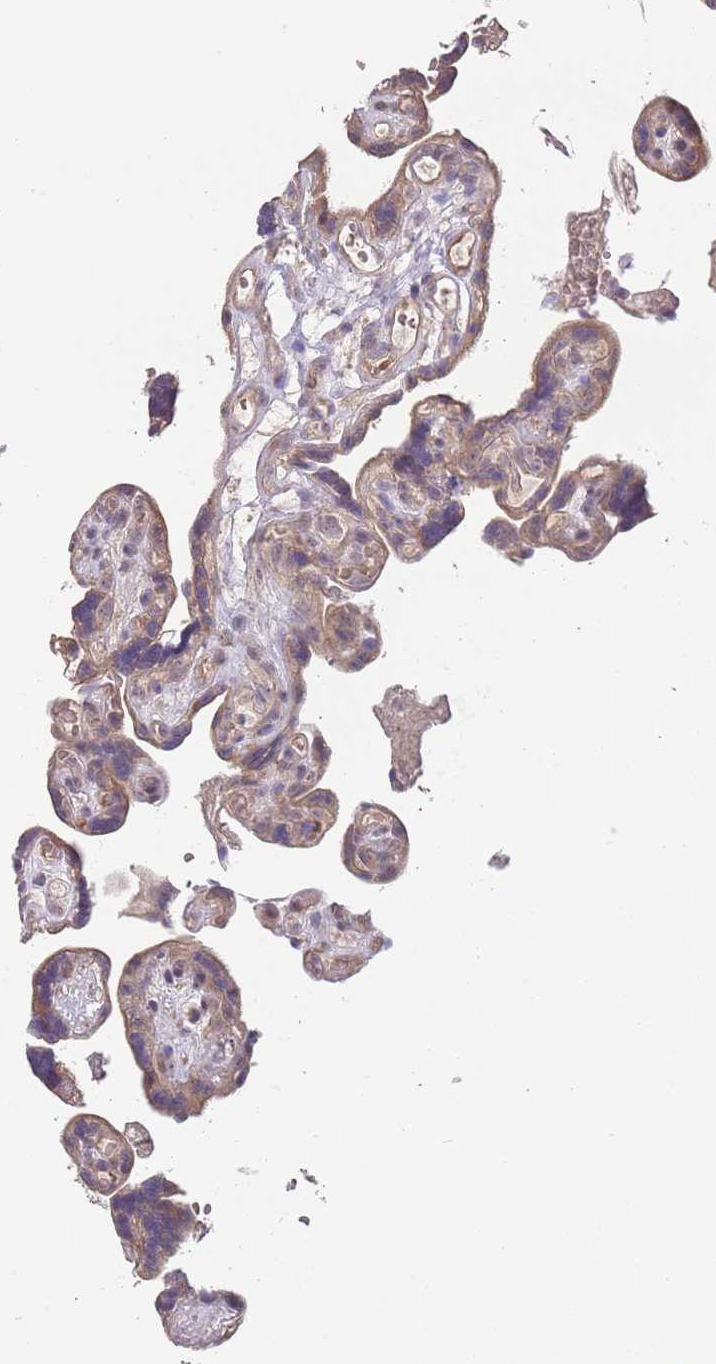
{"staining": {"intensity": "weak", "quantity": "25%-75%", "location": "cytoplasmic/membranous"}, "tissue": "placenta", "cell_type": "Decidual cells", "image_type": "normal", "snomed": [{"axis": "morphology", "description": "Normal tissue, NOS"}, {"axis": "topography", "description": "Placenta"}], "caption": "DAB (3,3'-diaminobenzidine) immunohistochemical staining of normal human placenta exhibits weak cytoplasmic/membranous protein expression in approximately 25%-75% of decidual cells.", "gene": "TMEM64", "patient": {"sex": "female", "age": 30}}